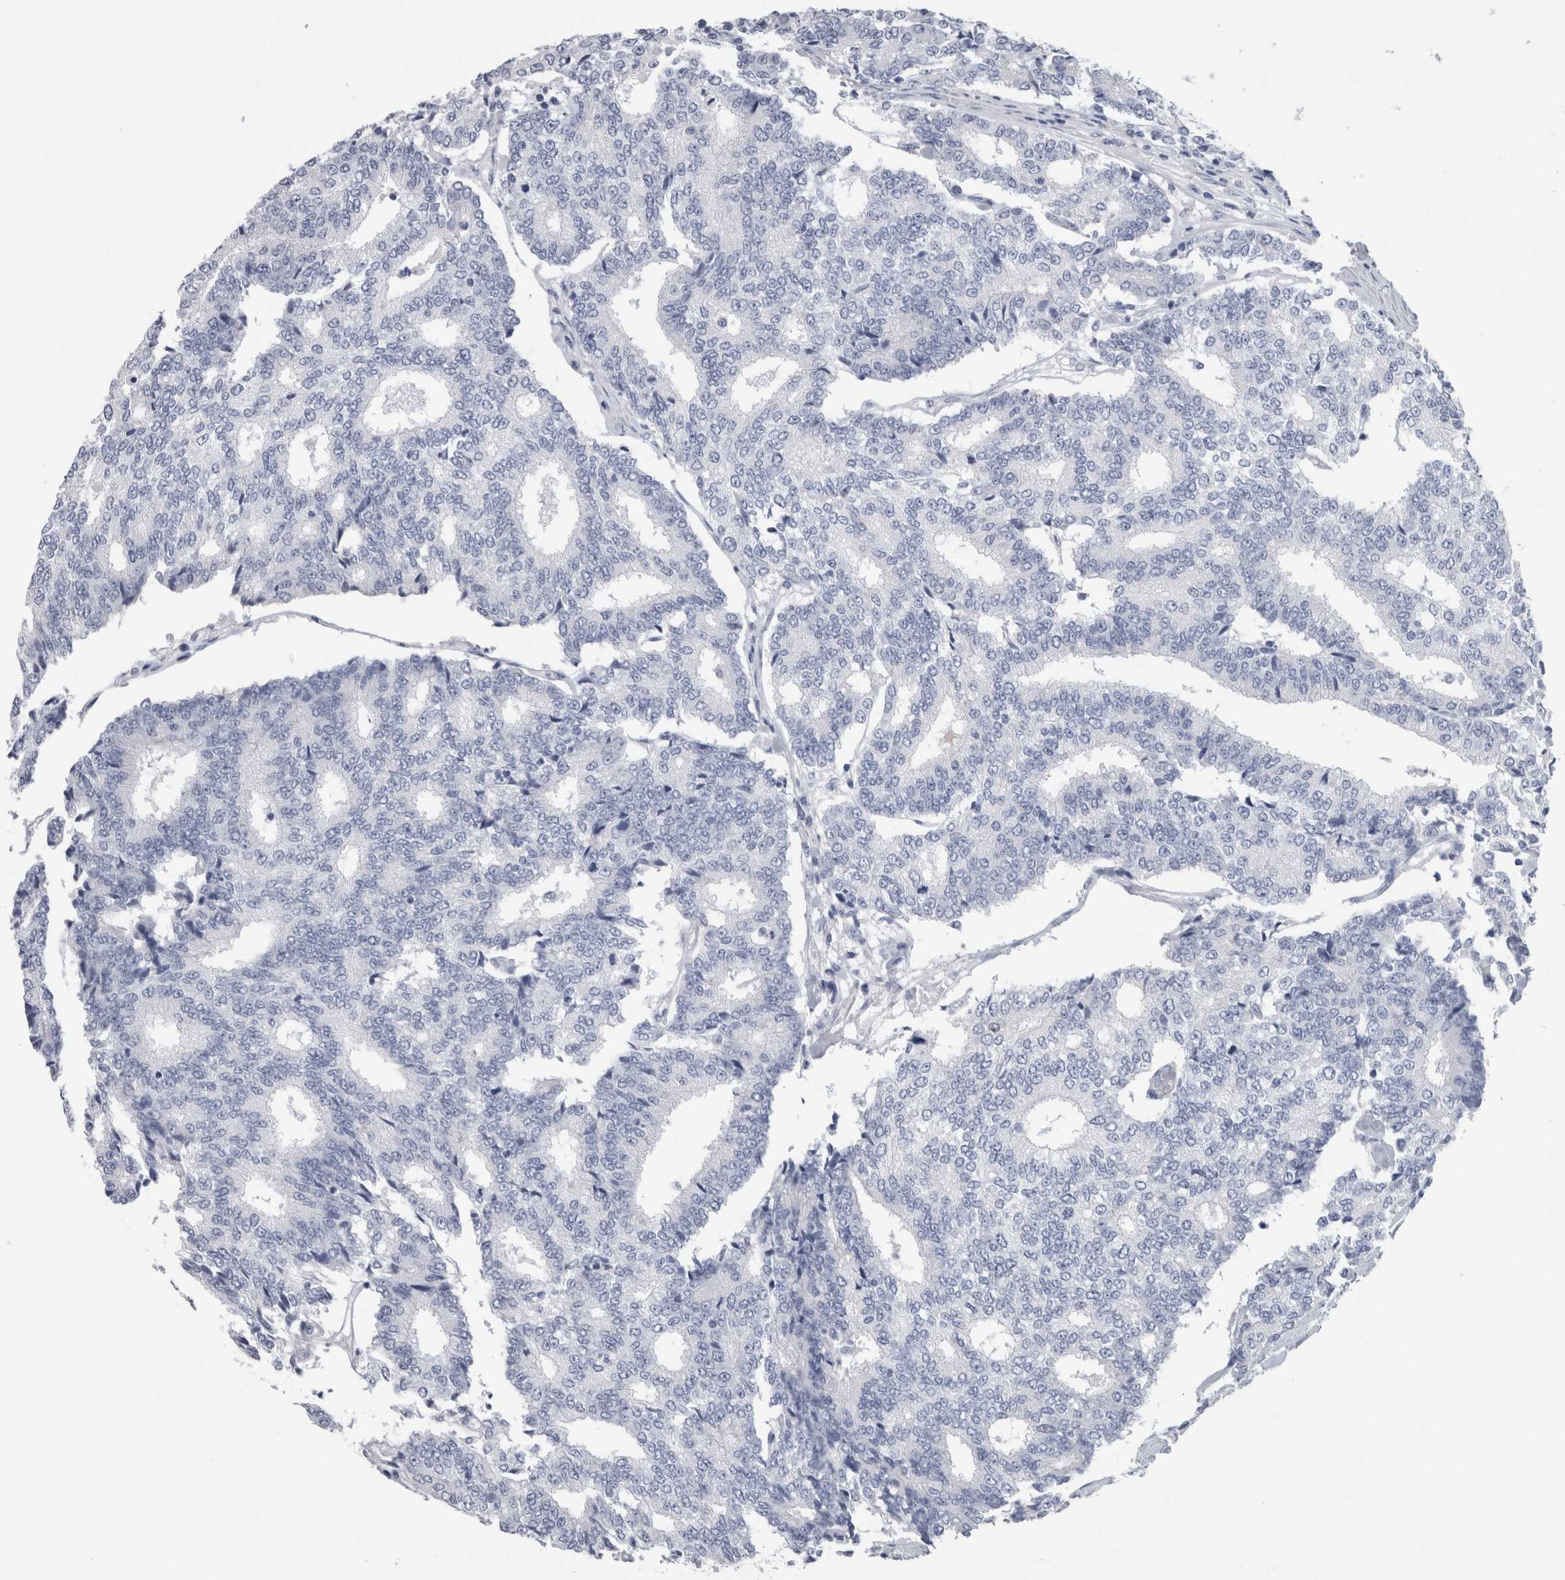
{"staining": {"intensity": "negative", "quantity": "none", "location": "none"}, "tissue": "prostate cancer", "cell_type": "Tumor cells", "image_type": "cancer", "snomed": [{"axis": "morphology", "description": "Normal tissue, NOS"}, {"axis": "morphology", "description": "Adenocarcinoma, High grade"}, {"axis": "topography", "description": "Prostate"}, {"axis": "topography", "description": "Seminal veicle"}], "caption": "An IHC photomicrograph of high-grade adenocarcinoma (prostate) is shown. There is no staining in tumor cells of high-grade adenocarcinoma (prostate).", "gene": "CA8", "patient": {"sex": "male", "age": 55}}